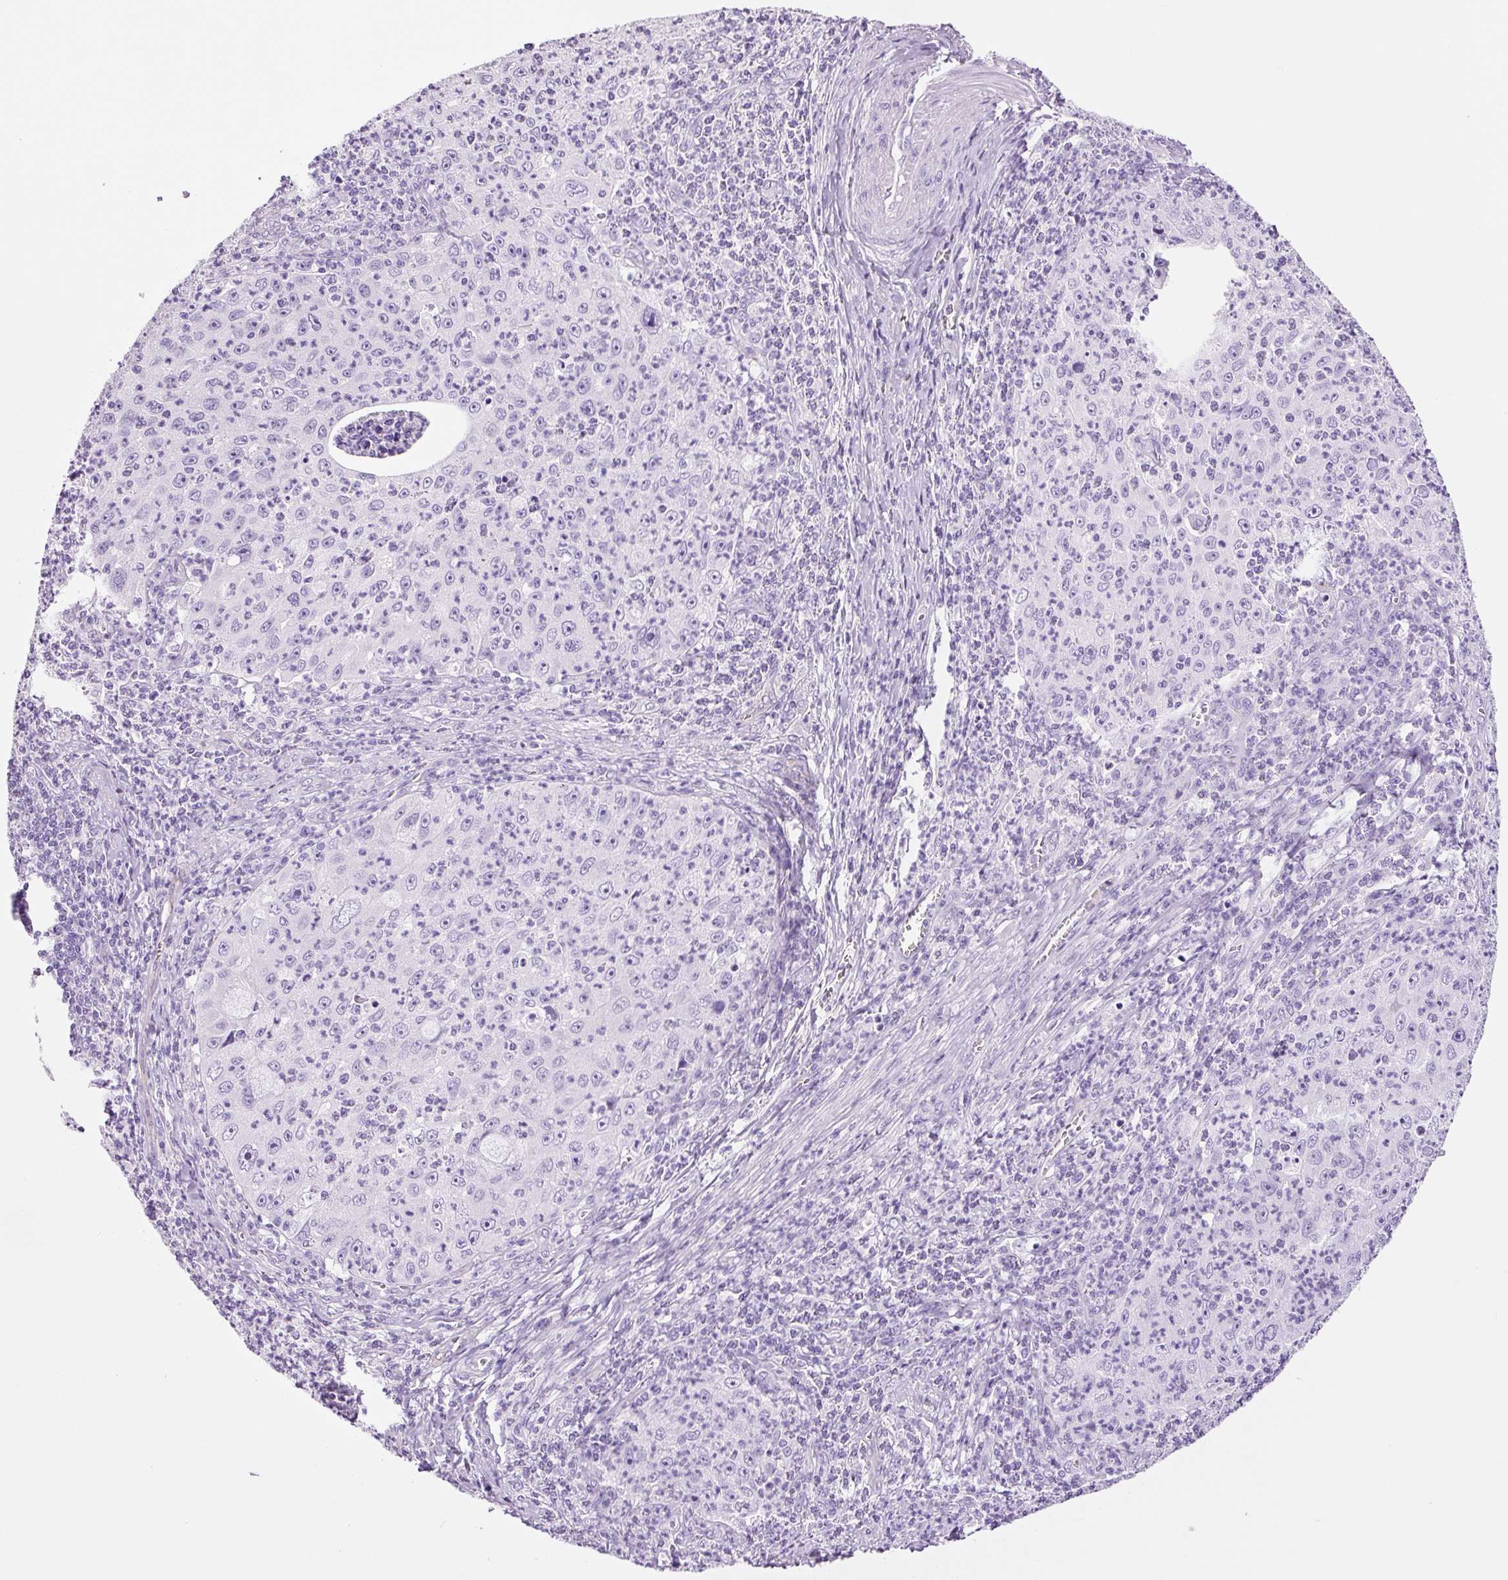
{"staining": {"intensity": "negative", "quantity": "none", "location": "none"}, "tissue": "cervical cancer", "cell_type": "Tumor cells", "image_type": "cancer", "snomed": [{"axis": "morphology", "description": "Squamous cell carcinoma, NOS"}, {"axis": "topography", "description": "Cervix"}], "caption": "Immunohistochemistry (IHC) of human squamous cell carcinoma (cervical) shows no expression in tumor cells.", "gene": "ADSS1", "patient": {"sex": "female", "age": 30}}